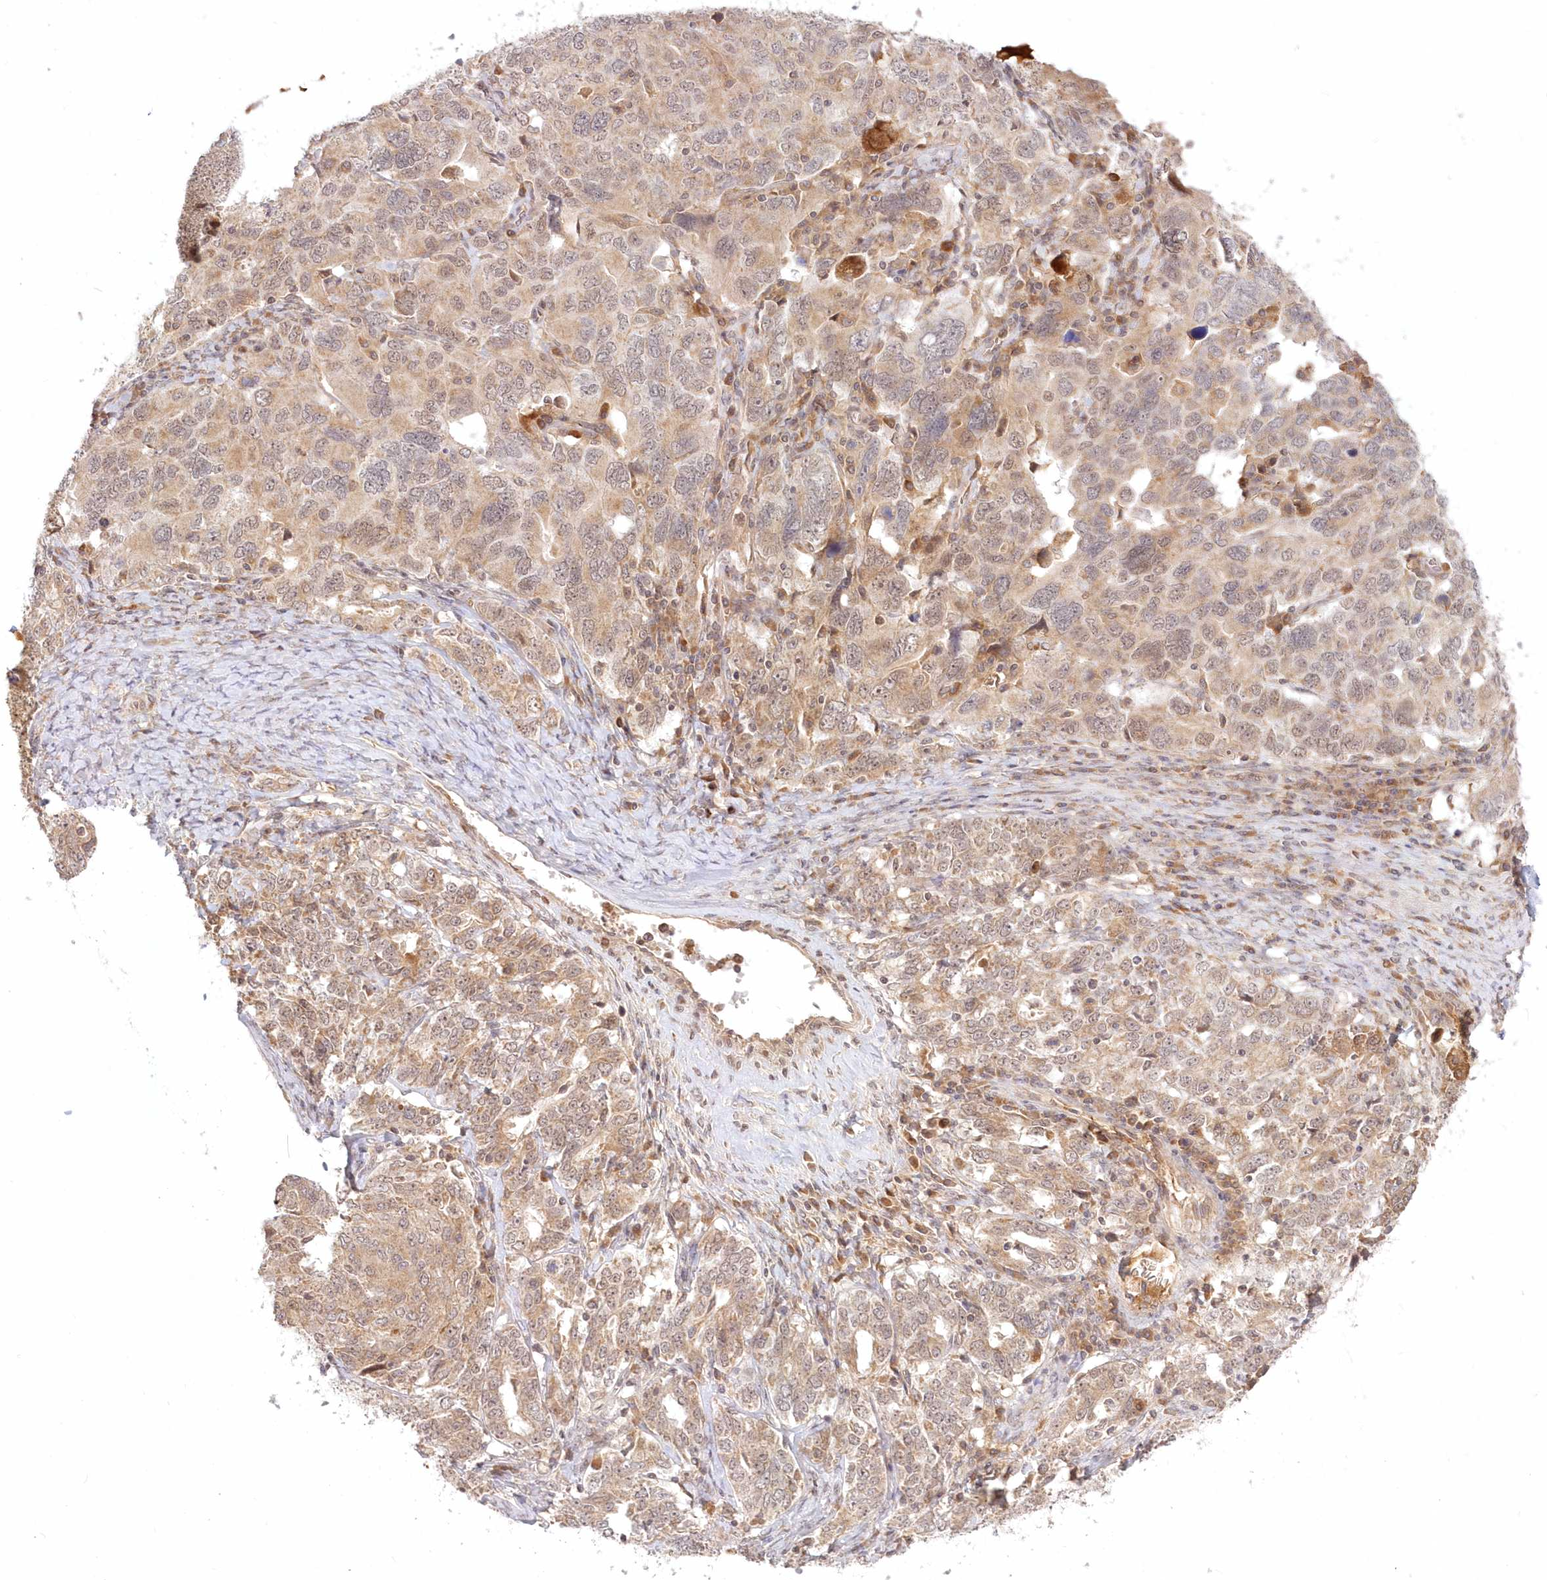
{"staining": {"intensity": "weak", "quantity": ">75%", "location": "cytoplasmic/membranous"}, "tissue": "ovarian cancer", "cell_type": "Tumor cells", "image_type": "cancer", "snomed": [{"axis": "morphology", "description": "Carcinoma, endometroid"}, {"axis": "topography", "description": "Ovary"}], "caption": "Immunohistochemical staining of human ovarian cancer (endometroid carcinoma) exhibits low levels of weak cytoplasmic/membranous staining in about >75% of tumor cells.", "gene": "MTMR3", "patient": {"sex": "female", "age": 62}}